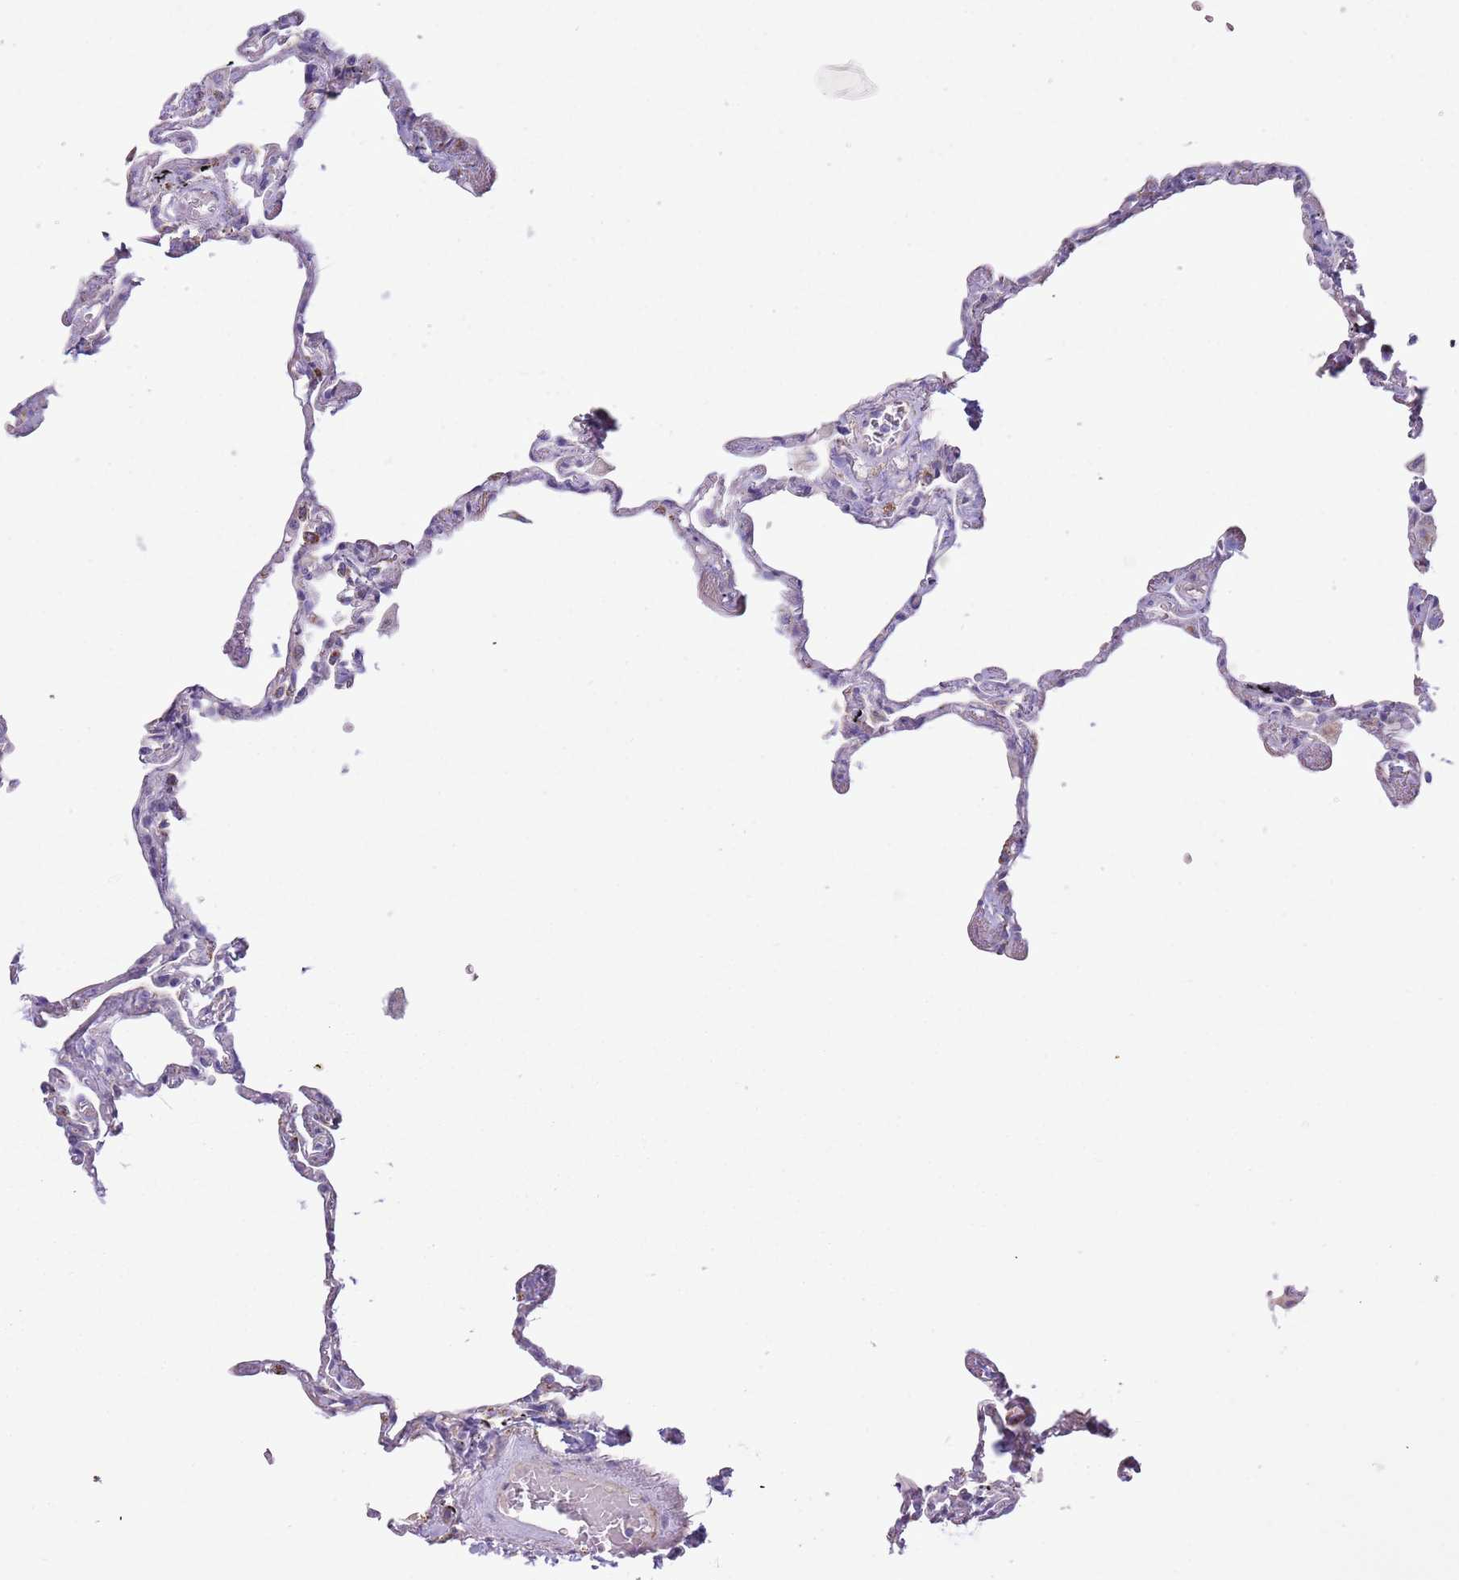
{"staining": {"intensity": "negative", "quantity": "none", "location": "none"}, "tissue": "lung", "cell_type": "Alveolar cells", "image_type": "normal", "snomed": [{"axis": "morphology", "description": "Normal tissue, NOS"}, {"axis": "topography", "description": "Lung"}], "caption": "Alveolar cells are negative for brown protein staining in benign lung. The staining is performed using DAB (3,3'-diaminobenzidine) brown chromogen with nuclei counter-stained in using hematoxylin.", "gene": "RNF222", "patient": {"sex": "female", "age": 67}}